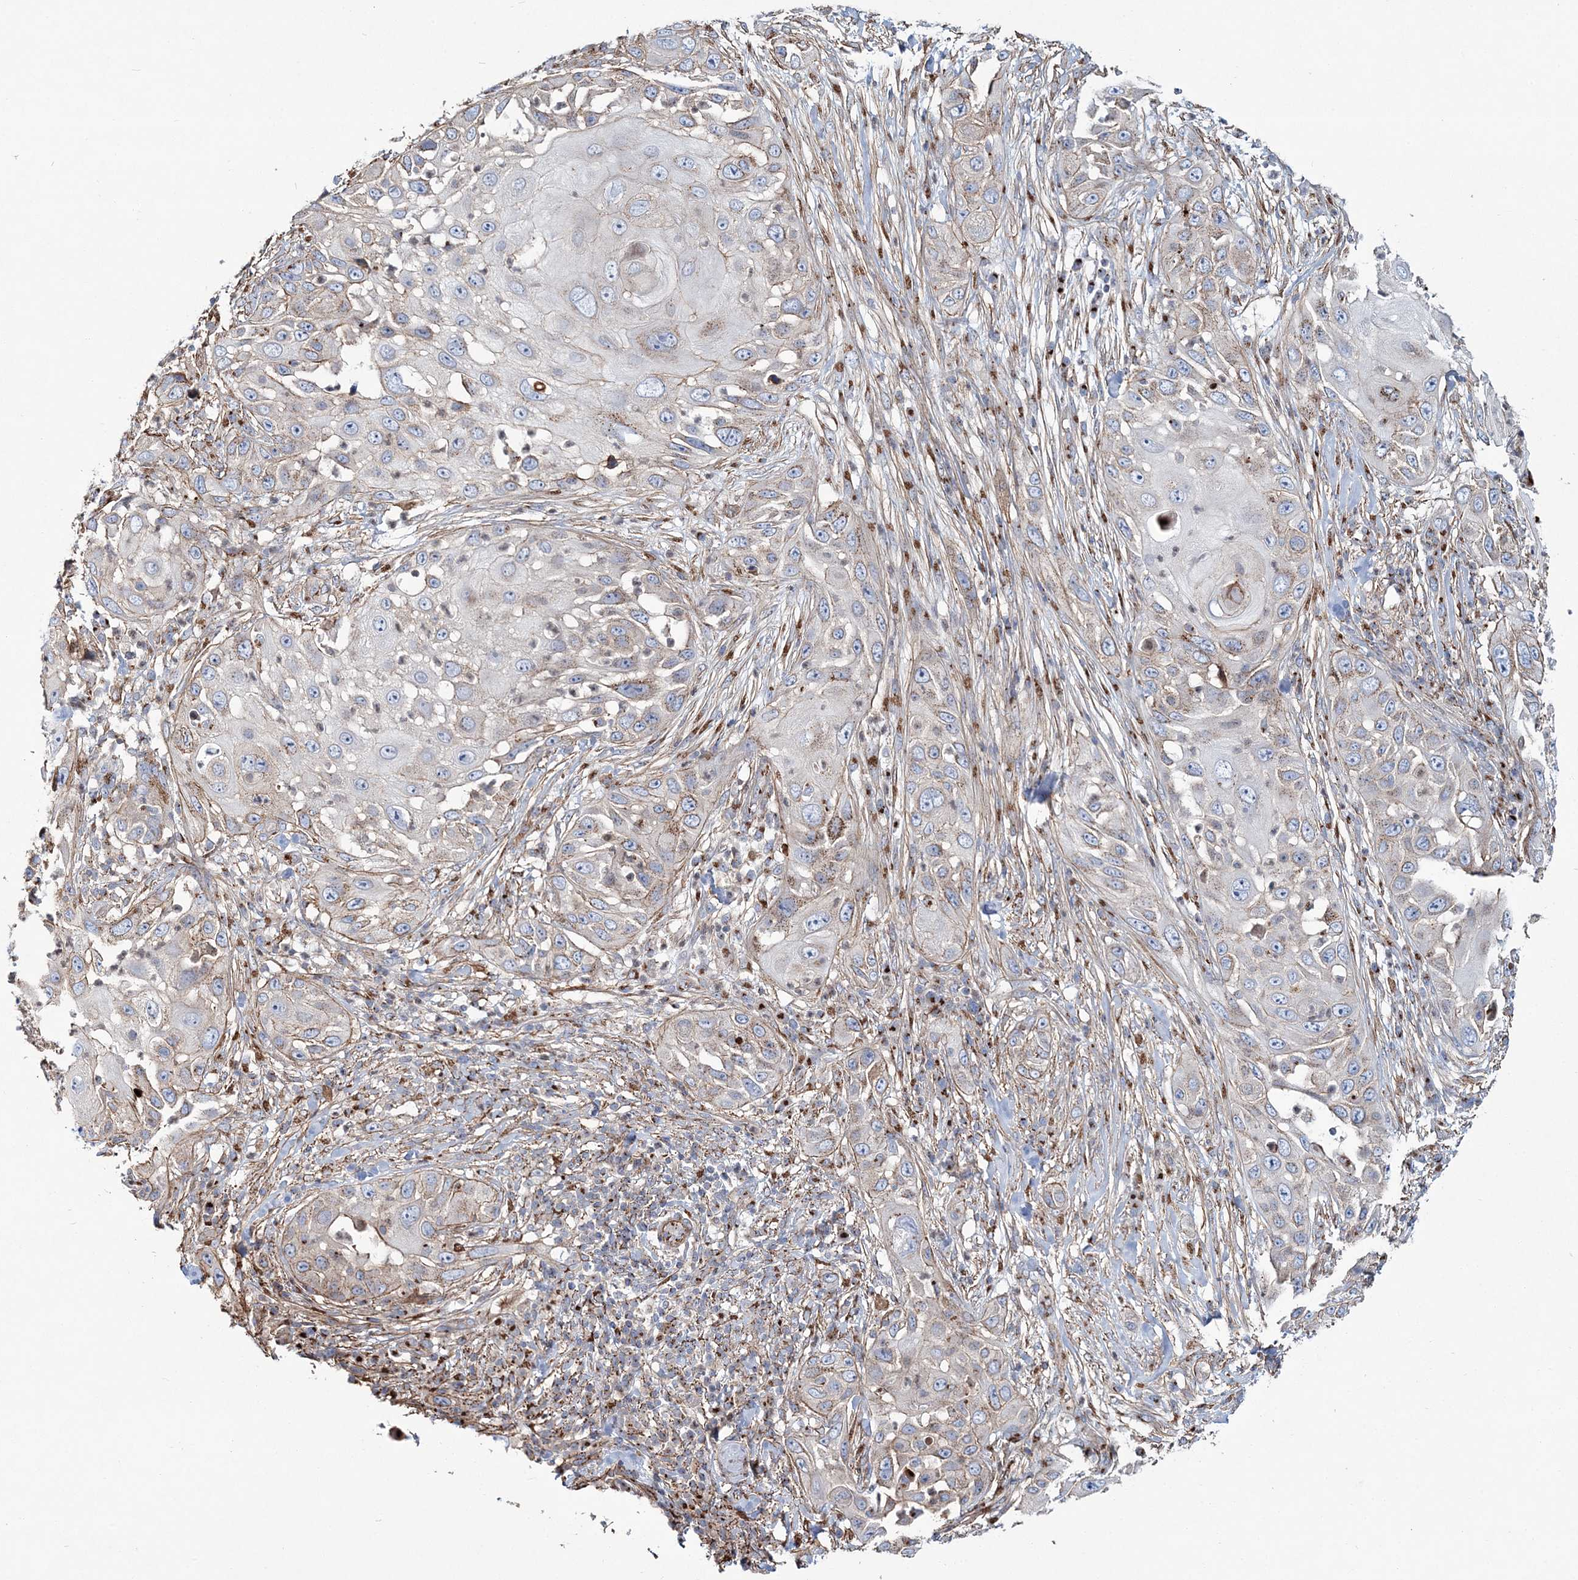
{"staining": {"intensity": "moderate", "quantity": "25%-75%", "location": "cytoplasmic/membranous"}, "tissue": "skin cancer", "cell_type": "Tumor cells", "image_type": "cancer", "snomed": [{"axis": "morphology", "description": "Squamous cell carcinoma, NOS"}, {"axis": "topography", "description": "Skin"}], "caption": "Skin cancer (squamous cell carcinoma) was stained to show a protein in brown. There is medium levels of moderate cytoplasmic/membranous expression in about 25%-75% of tumor cells.", "gene": "MAN1A2", "patient": {"sex": "female", "age": 44}}